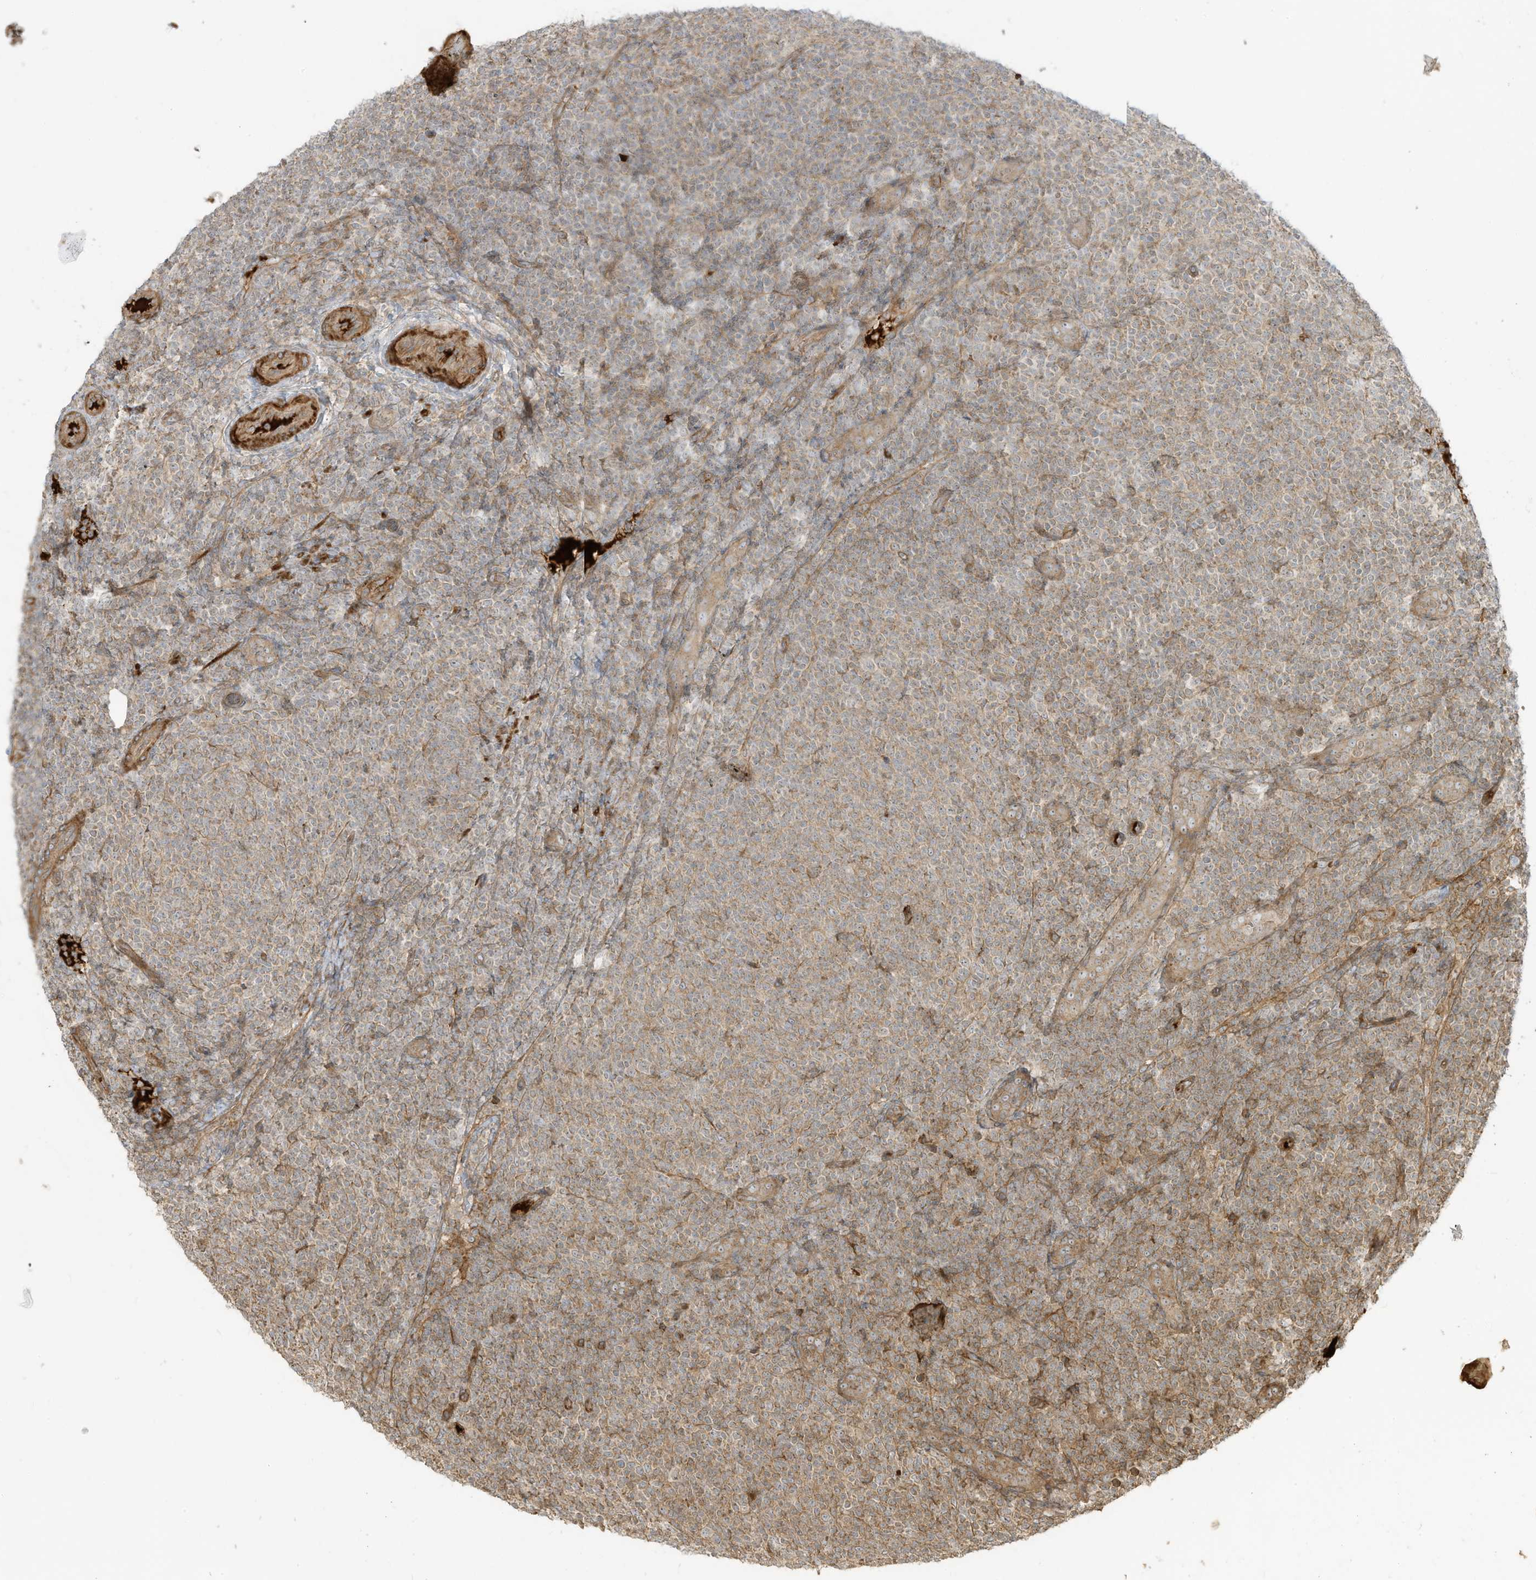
{"staining": {"intensity": "moderate", "quantity": "25%-75%", "location": "cytoplasmic/membranous"}, "tissue": "lymphoma", "cell_type": "Tumor cells", "image_type": "cancer", "snomed": [{"axis": "morphology", "description": "Malignant lymphoma, non-Hodgkin's type, Low grade"}, {"axis": "topography", "description": "Lymph node"}], "caption": "About 25%-75% of tumor cells in human lymphoma demonstrate moderate cytoplasmic/membranous protein staining as visualized by brown immunohistochemical staining.", "gene": "ENTR1", "patient": {"sex": "male", "age": 66}}